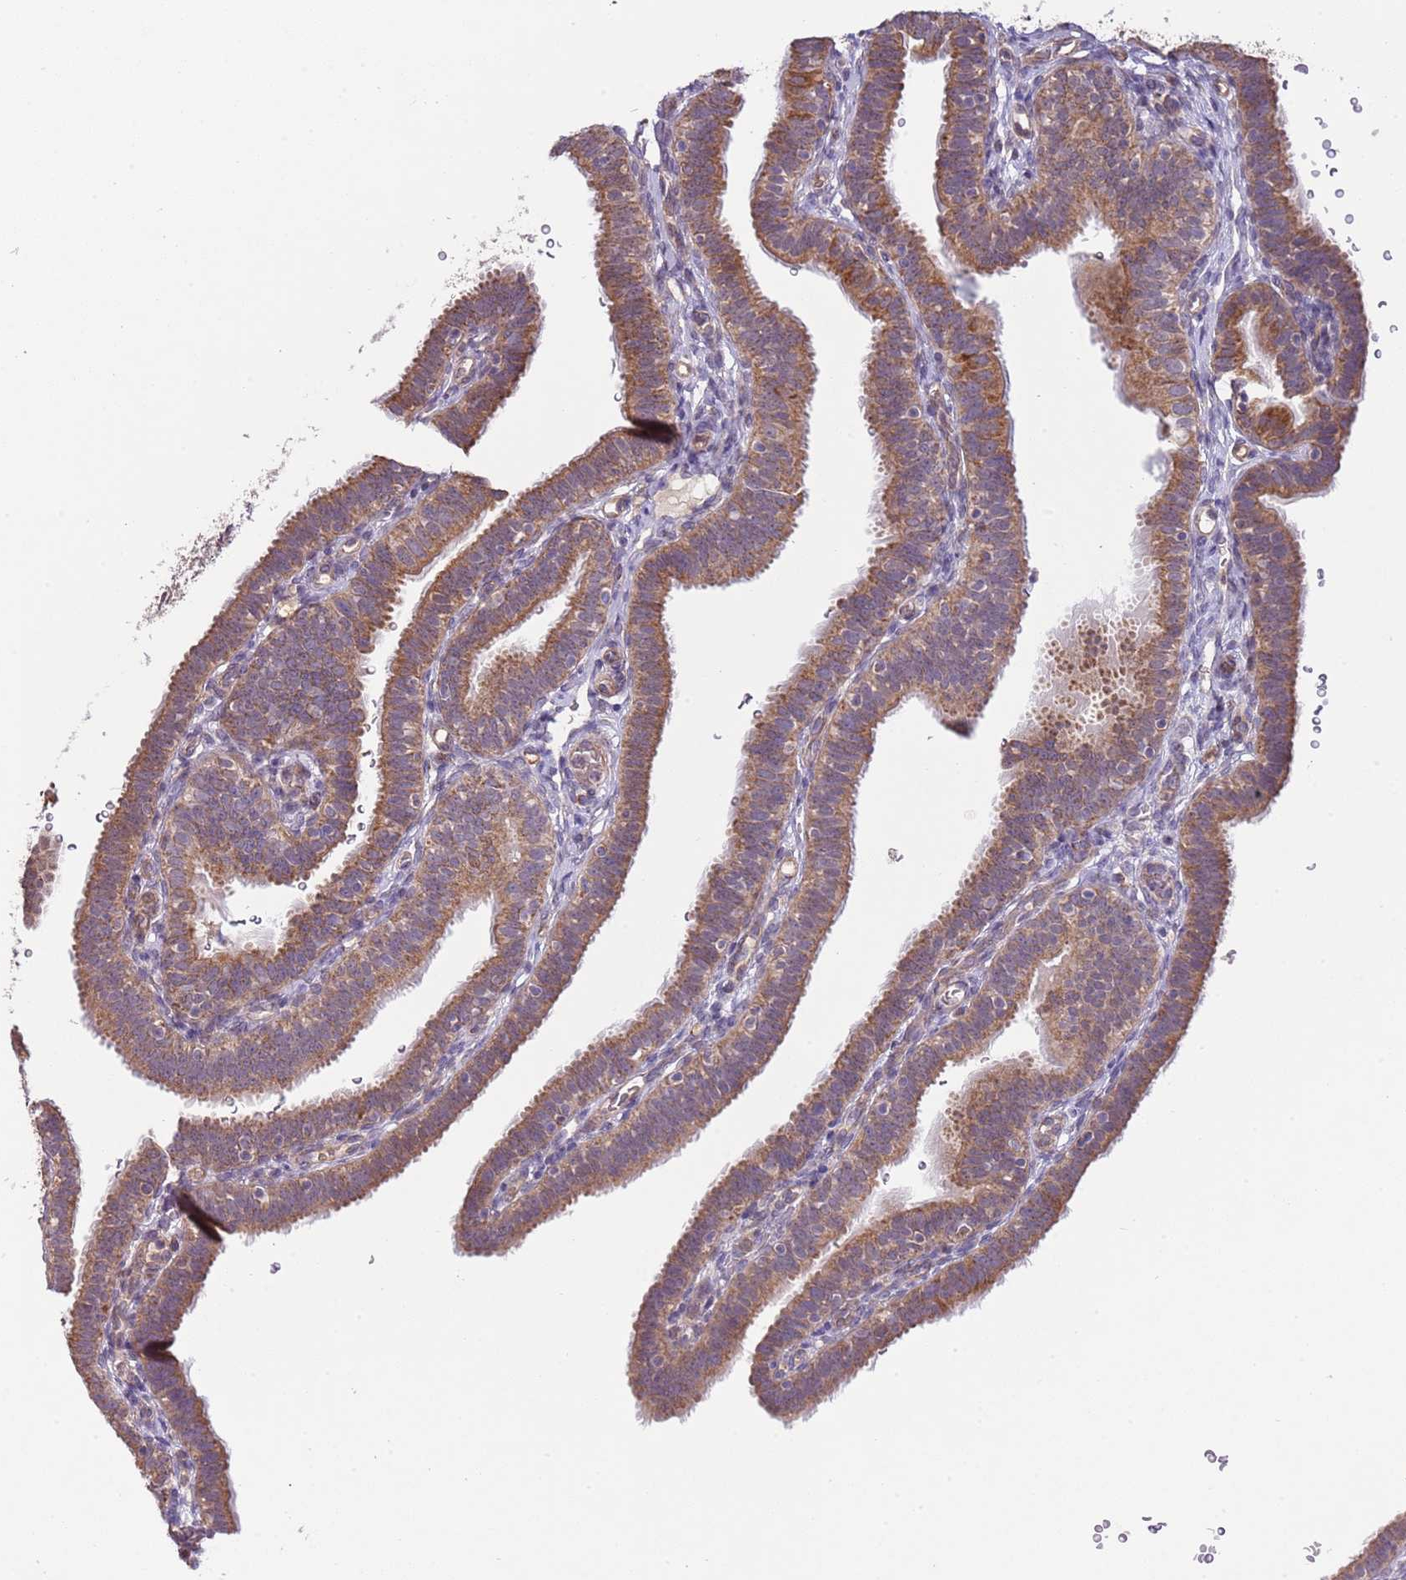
{"staining": {"intensity": "moderate", "quantity": ">75%", "location": "cytoplasmic/membranous"}, "tissue": "fallopian tube", "cell_type": "Glandular cells", "image_type": "normal", "snomed": [{"axis": "morphology", "description": "Normal tissue, NOS"}, {"axis": "topography", "description": "Fallopian tube"}], "caption": "This micrograph exhibits immunohistochemistry (IHC) staining of unremarkable fallopian tube, with medium moderate cytoplasmic/membranous staining in about >75% of glandular cells.", "gene": "IVD", "patient": {"sex": "female", "age": 41}}